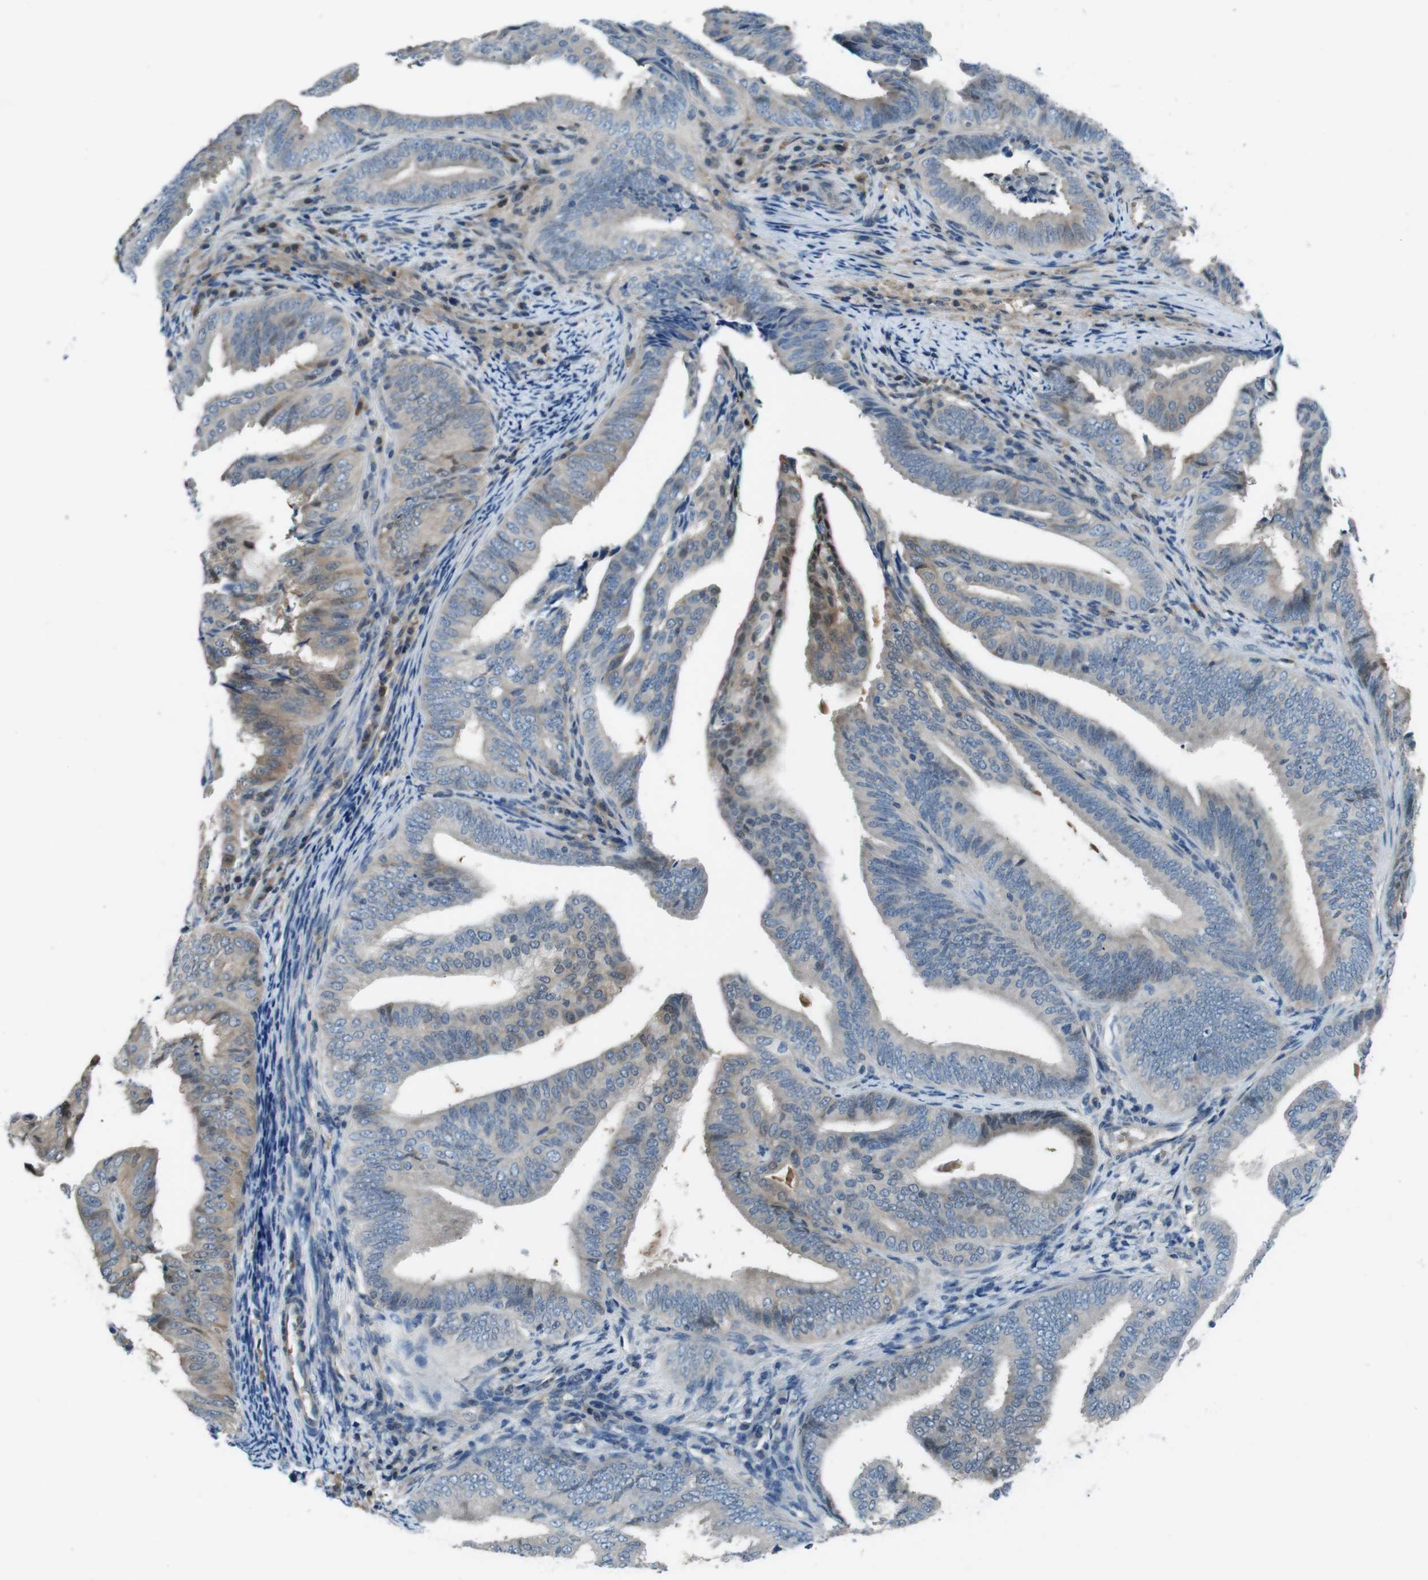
{"staining": {"intensity": "moderate", "quantity": "<25%", "location": "cytoplasmic/membranous,nuclear"}, "tissue": "endometrial cancer", "cell_type": "Tumor cells", "image_type": "cancer", "snomed": [{"axis": "morphology", "description": "Adenocarcinoma, NOS"}, {"axis": "topography", "description": "Endometrium"}], "caption": "There is low levels of moderate cytoplasmic/membranous and nuclear staining in tumor cells of endometrial cancer, as demonstrated by immunohistochemical staining (brown color).", "gene": "NANOS2", "patient": {"sex": "female", "age": 58}}